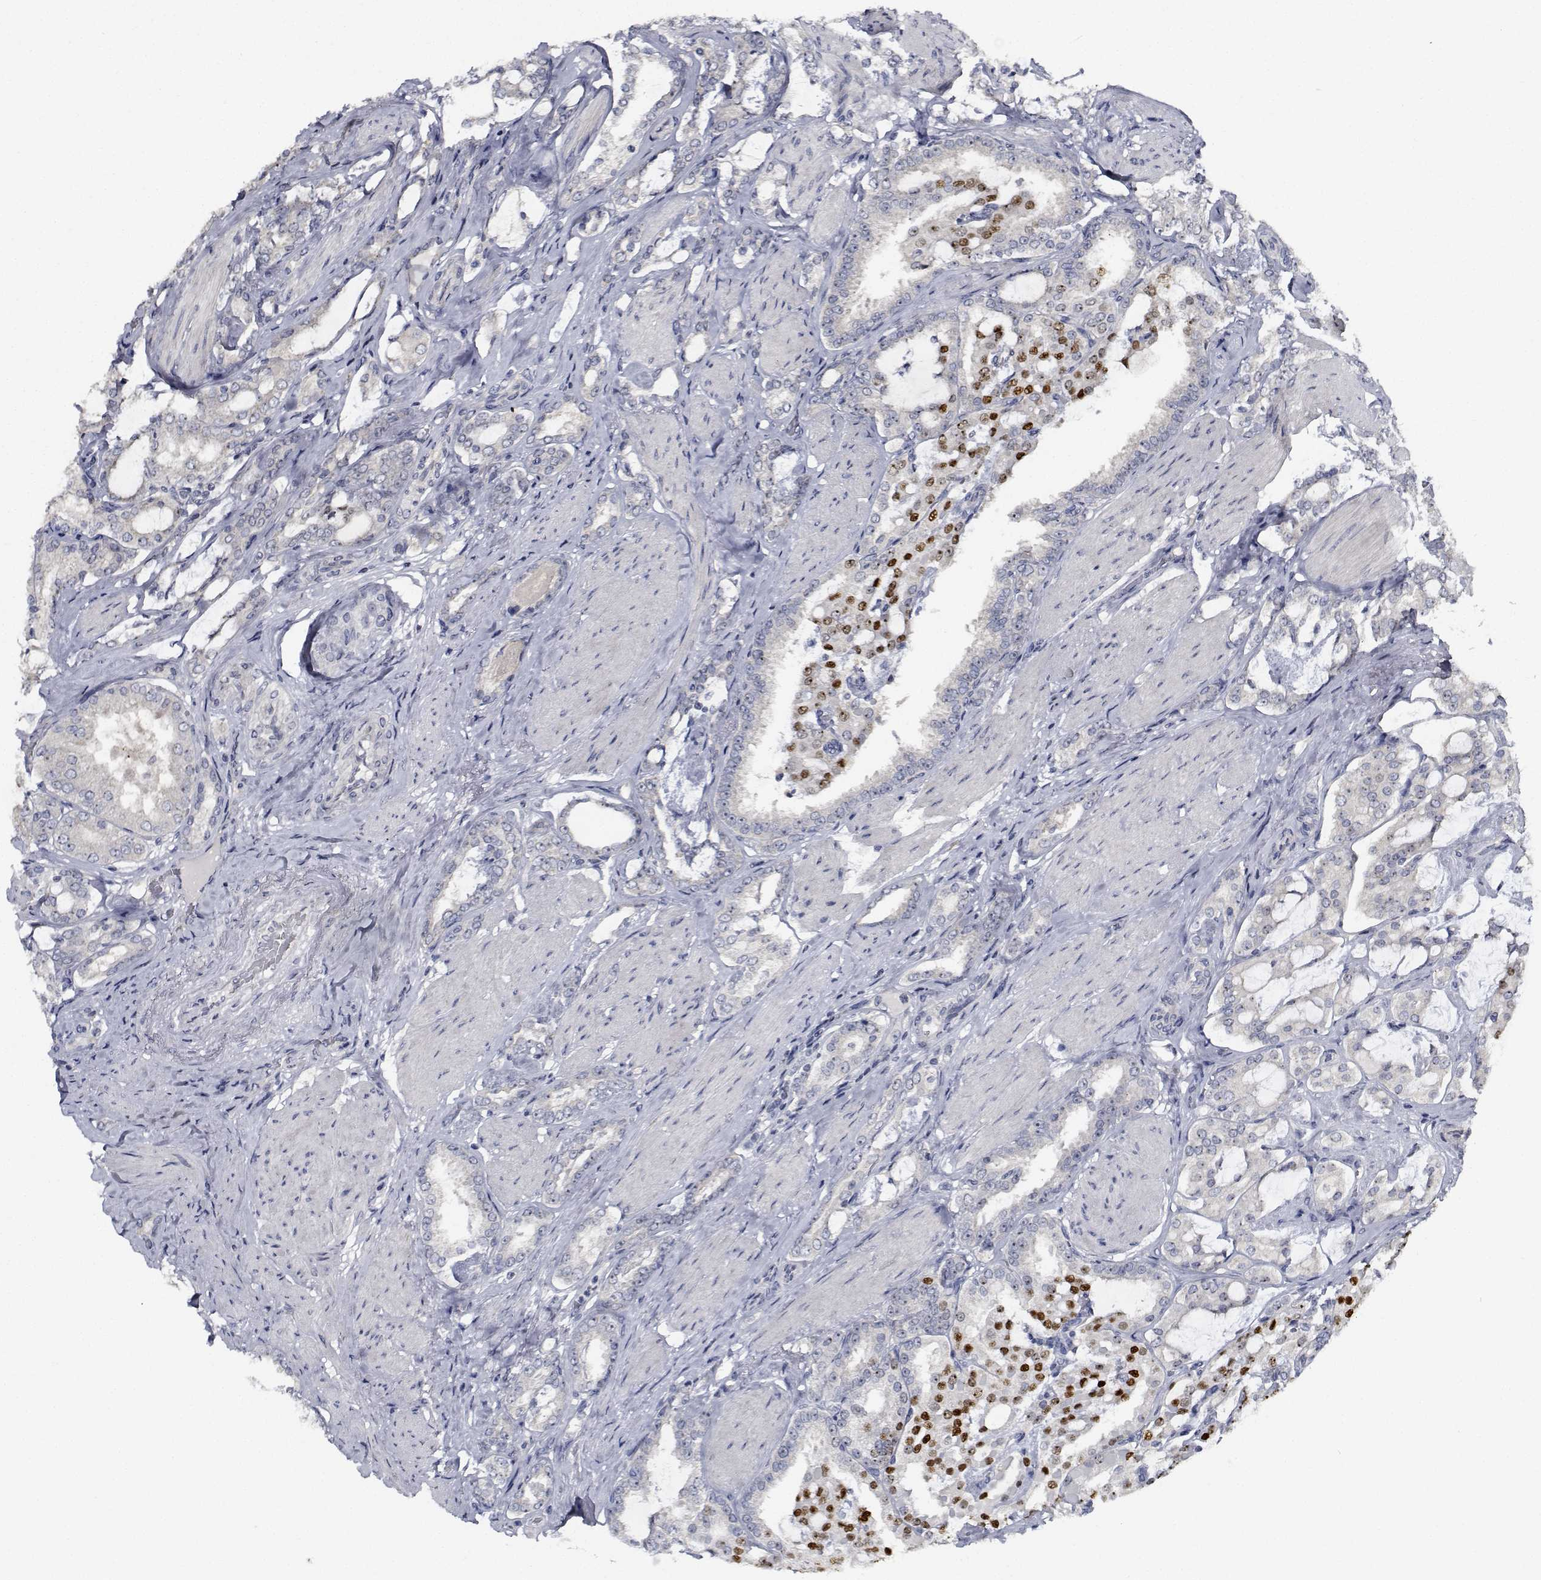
{"staining": {"intensity": "moderate", "quantity": "<25%", "location": "nuclear"}, "tissue": "prostate cancer", "cell_type": "Tumor cells", "image_type": "cancer", "snomed": [{"axis": "morphology", "description": "Adenocarcinoma, High grade"}, {"axis": "topography", "description": "Prostate"}], "caption": "Prostate cancer (adenocarcinoma (high-grade)) stained with immunohistochemistry exhibits moderate nuclear positivity in approximately <25% of tumor cells.", "gene": "NVL", "patient": {"sex": "male", "age": 63}}